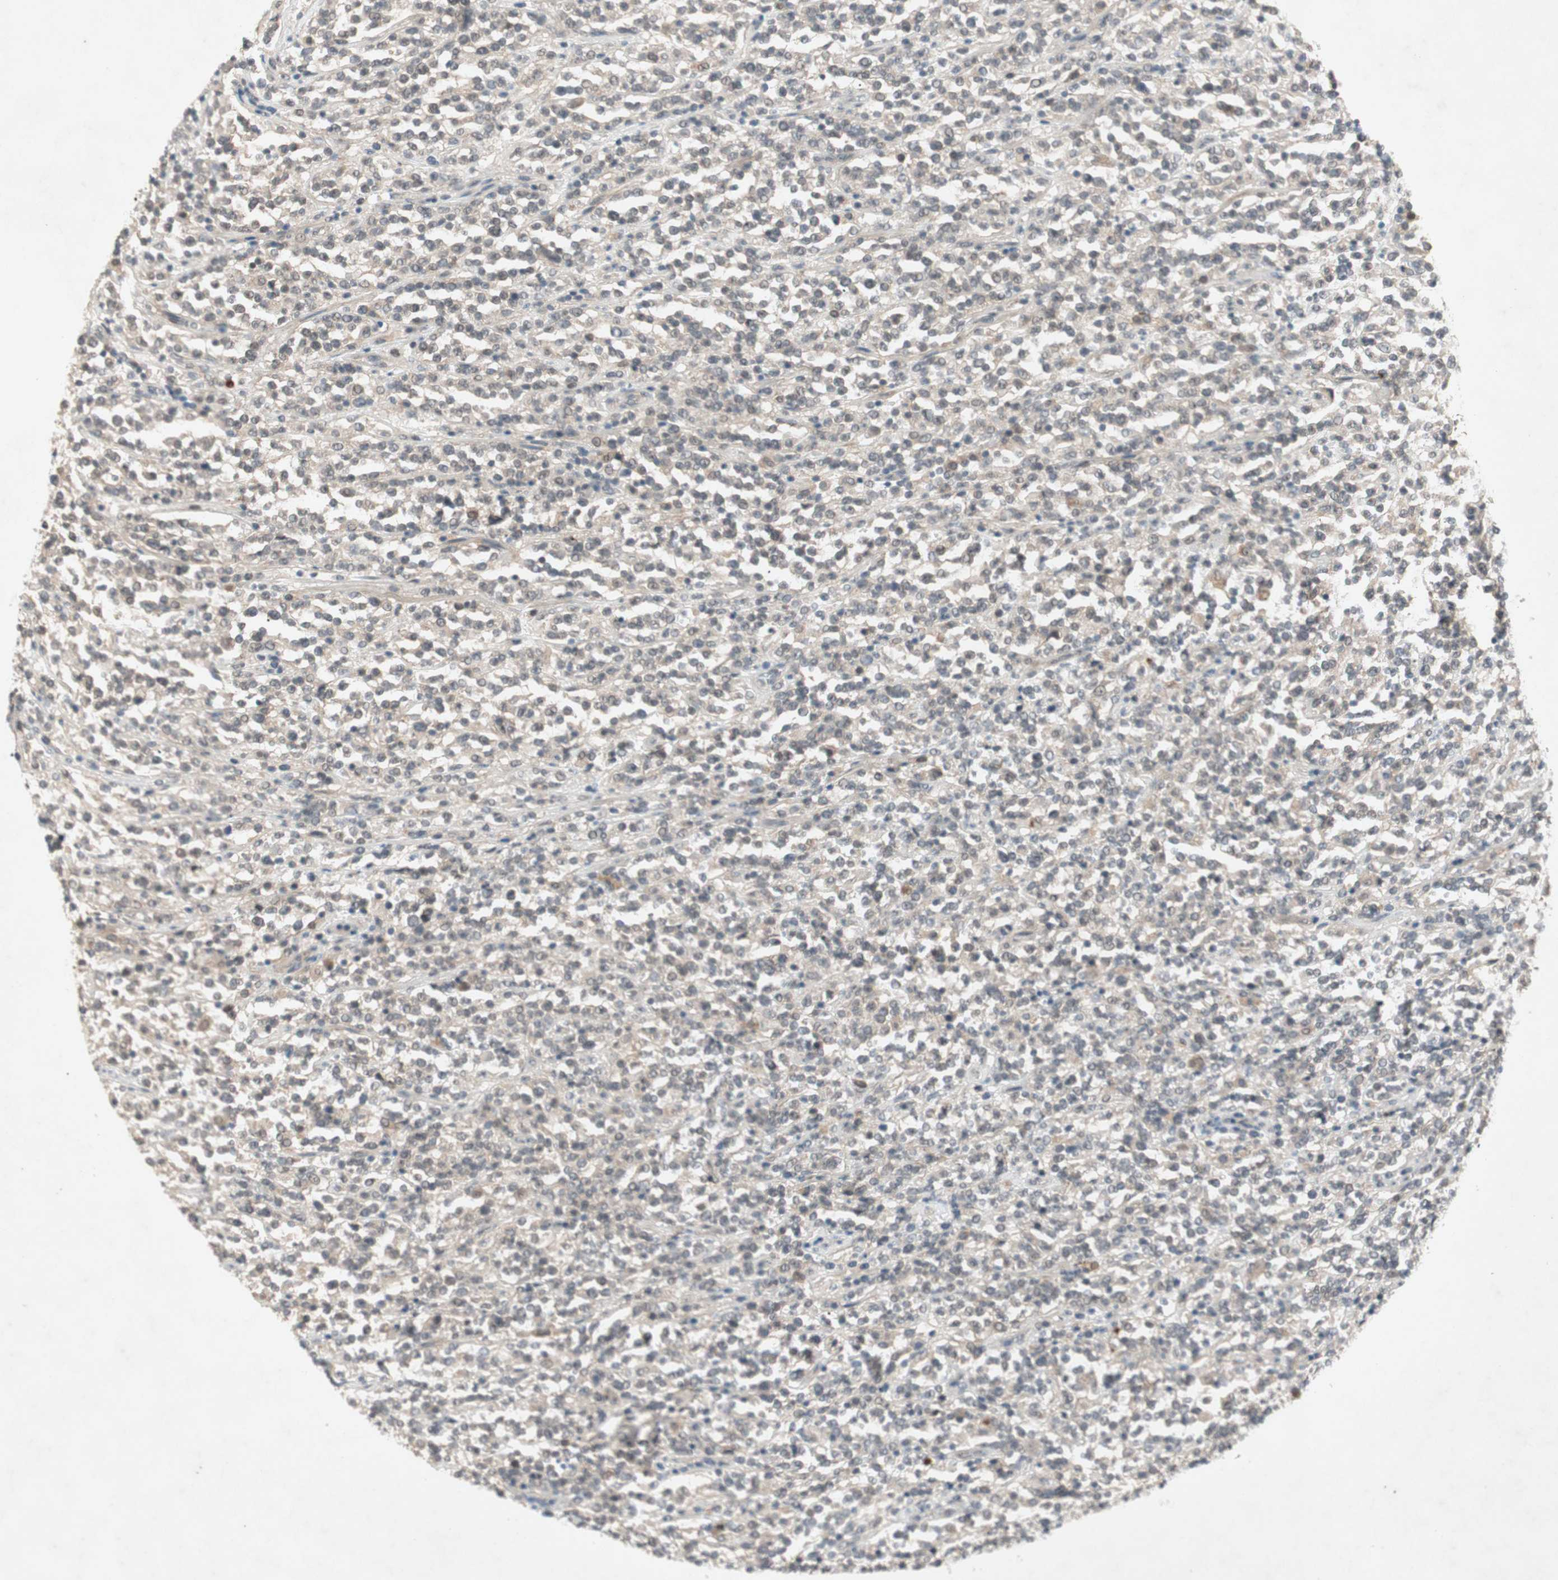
{"staining": {"intensity": "negative", "quantity": "none", "location": "none"}, "tissue": "lymphoma", "cell_type": "Tumor cells", "image_type": "cancer", "snomed": [{"axis": "morphology", "description": "Malignant lymphoma, non-Hodgkin's type, High grade"}, {"axis": "topography", "description": "Soft tissue"}], "caption": "Immunohistochemistry (IHC) photomicrograph of neoplastic tissue: lymphoma stained with DAB (3,3'-diaminobenzidine) displays no significant protein positivity in tumor cells. The staining is performed using DAB brown chromogen with nuclei counter-stained in using hematoxylin.", "gene": "RNGTT", "patient": {"sex": "male", "age": 18}}